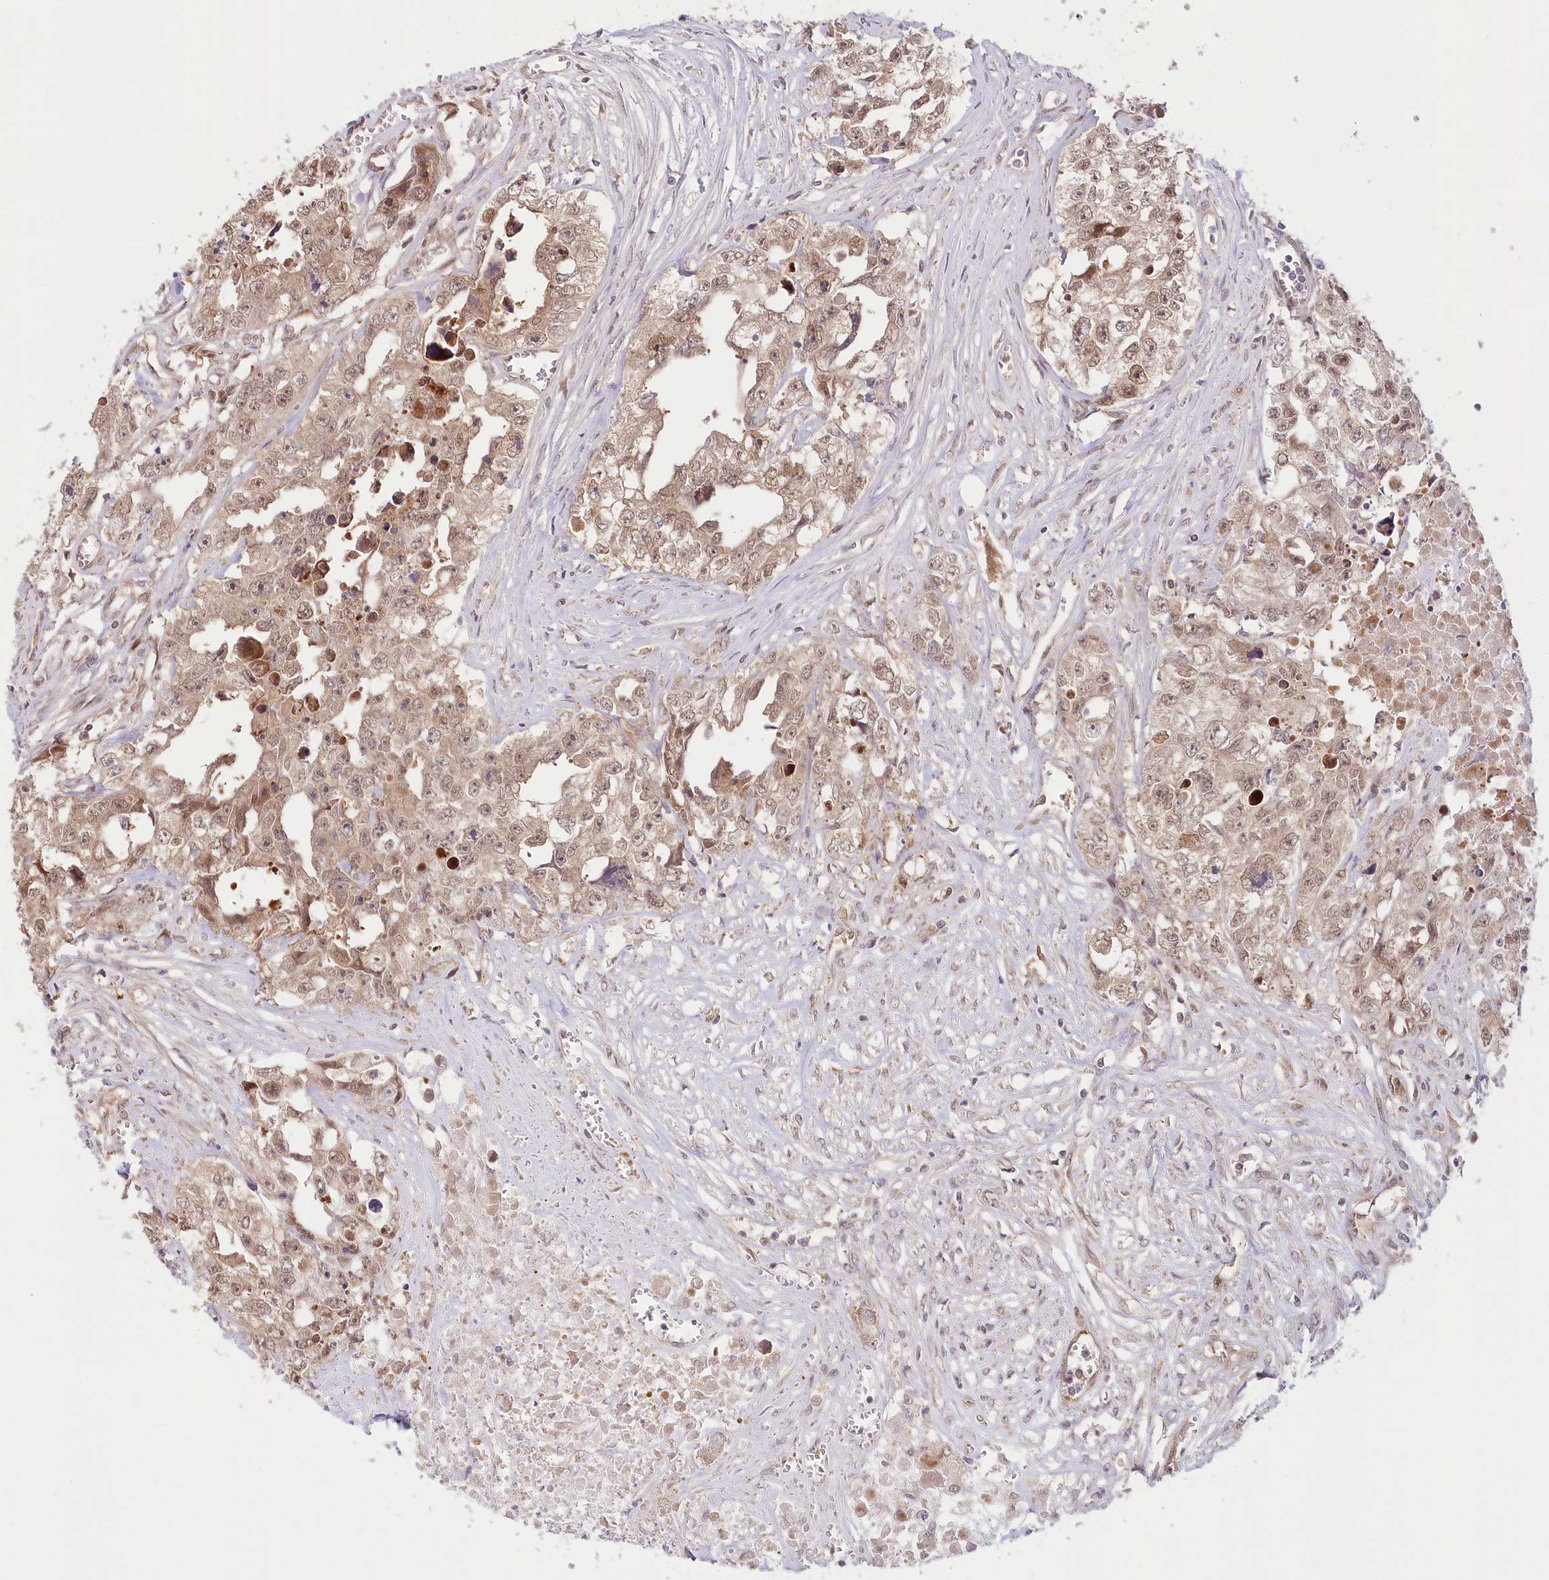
{"staining": {"intensity": "moderate", "quantity": ">75%", "location": "cytoplasmic/membranous"}, "tissue": "testis cancer", "cell_type": "Tumor cells", "image_type": "cancer", "snomed": [{"axis": "morphology", "description": "Seminoma, NOS"}, {"axis": "morphology", "description": "Carcinoma, Embryonal, NOS"}, {"axis": "topography", "description": "Testis"}], "caption": "This is an image of IHC staining of testis cancer (embryonal carcinoma), which shows moderate expression in the cytoplasmic/membranous of tumor cells.", "gene": "CEP70", "patient": {"sex": "male", "age": 43}}